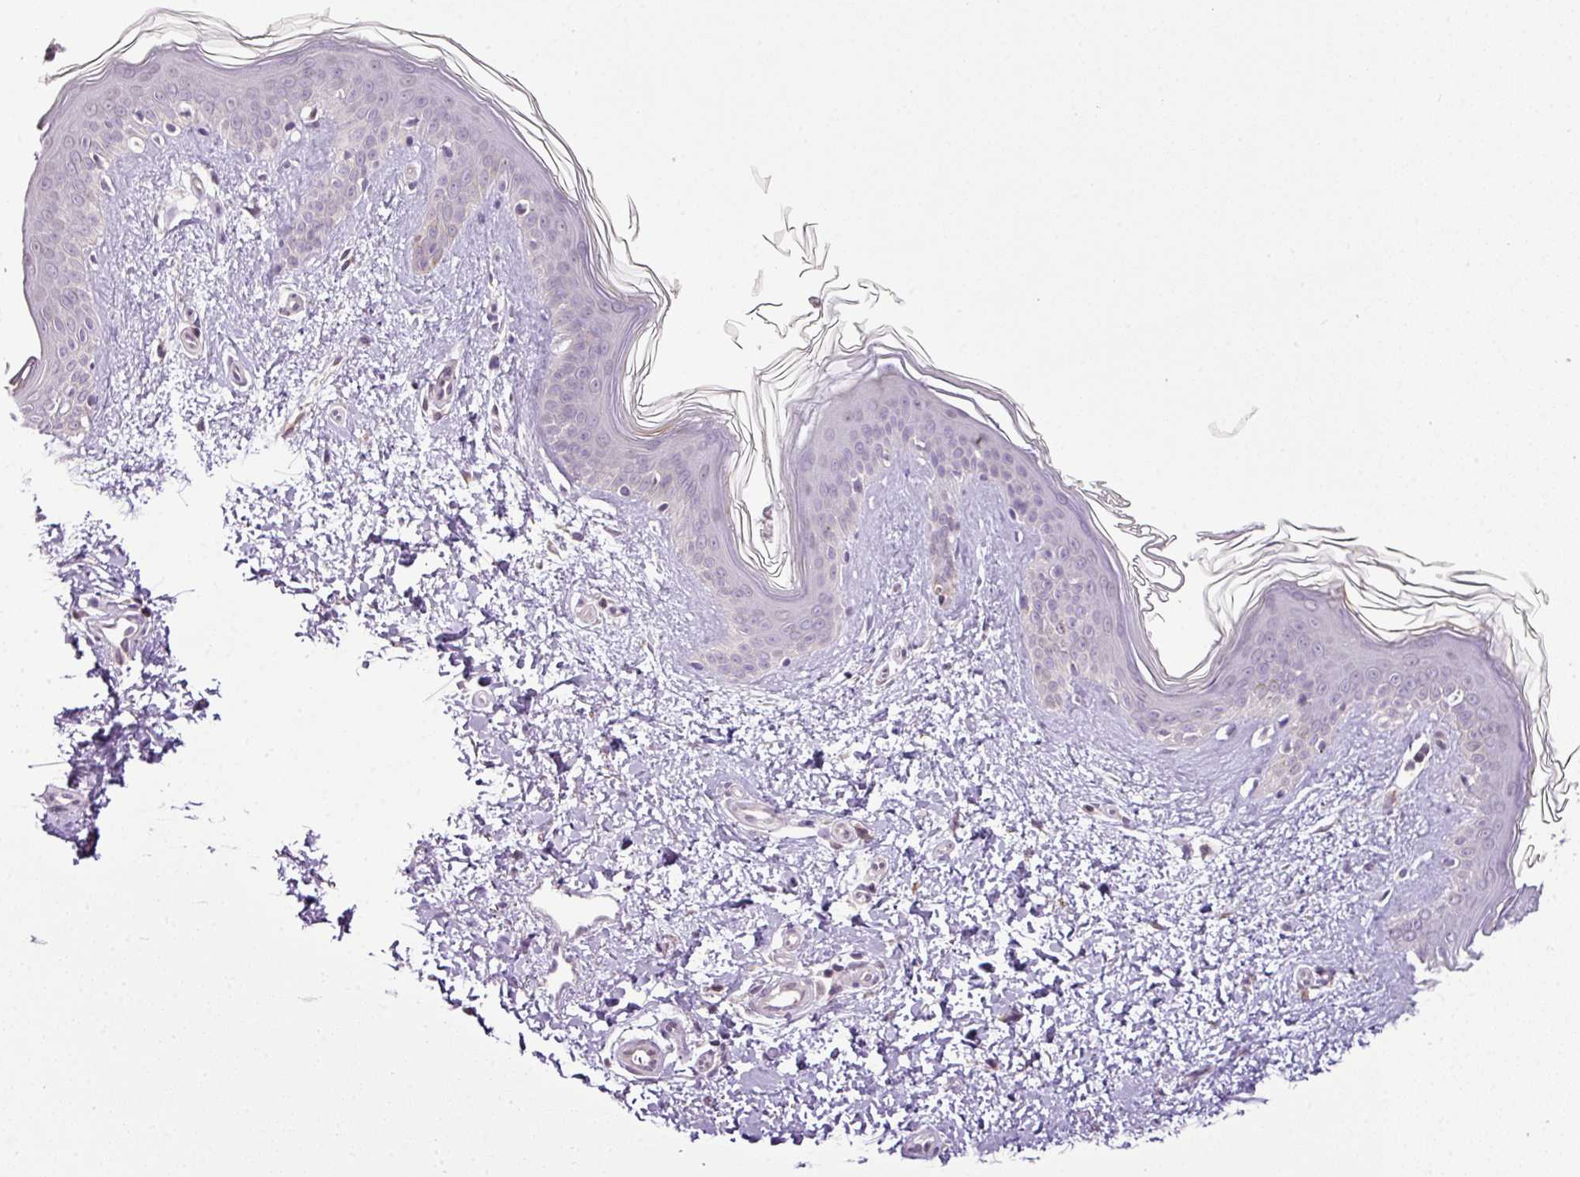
{"staining": {"intensity": "negative", "quantity": "none", "location": "none"}, "tissue": "skin", "cell_type": "Fibroblasts", "image_type": "normal", "snomed": [{"axis": "morphology", "description": "Normal tissue, NOS"}, {"axis": "topography", "description": "Skin"}], "caption": "High power microscopy histopathology image of an IHC micrograph of unremarkable skin, revealing no significant positivity in fibroblasts. (DAB IHC with hematoxylin counter stain).", "gene": "DNAJB13", "patient": {"sex": "female", "age": 41}}